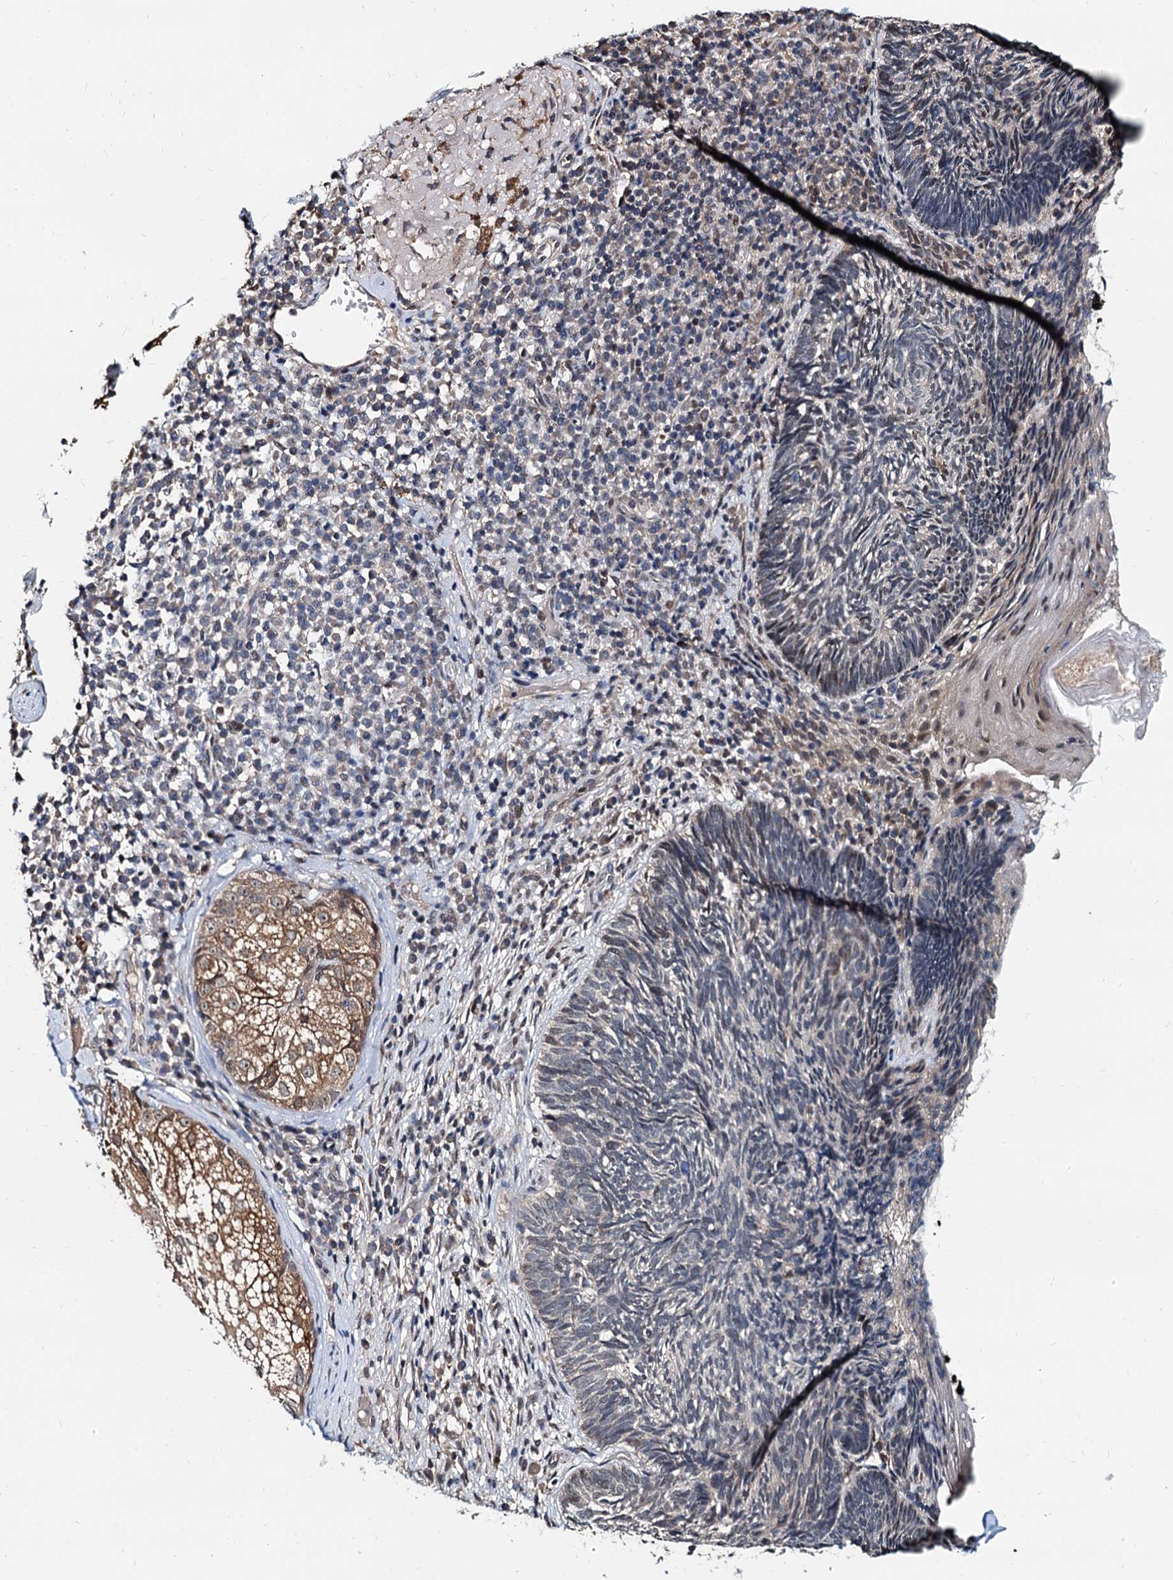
{"staining": {"intensity": "negative", "quantity": "none", "location": "none"}, "tissue": "skin cancer", "cell_type": "Tumor cells", "image_type": "cancer", "snomed": [{"axis": "morphology", "description": "Basal cell carcinoma"}, {"axis": "topography", "description": "Skin"}], "caption": "An image of human basal cell carcinoma (skin) is negative for staining in tumor cells.", "gene": "MCMBP", "patient": {"sex": "male", "age": 88}}